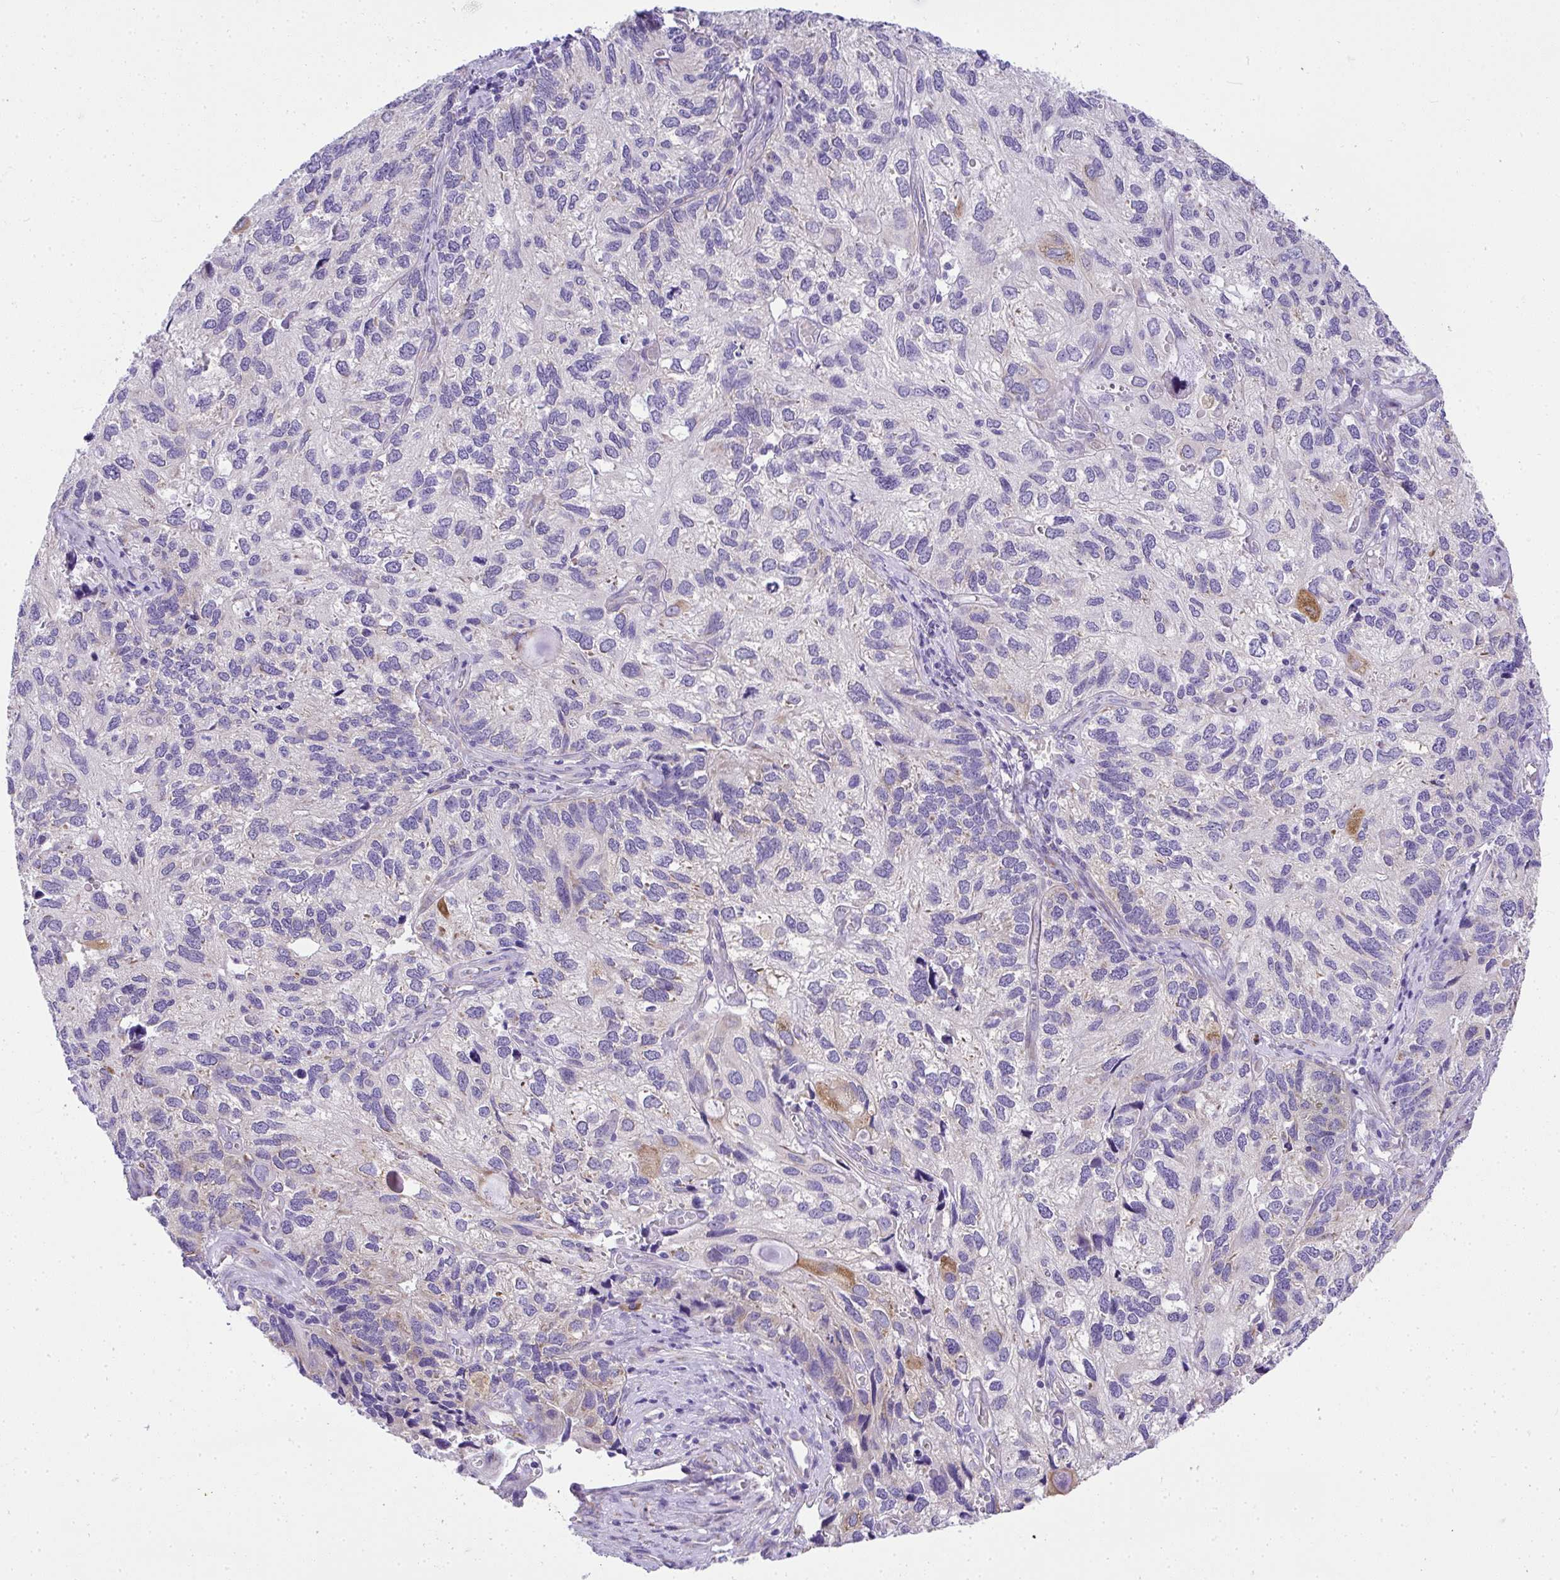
{"staining": {"intensity": "negative", "quantity": "none", "location": "none"}, "tissue": "endometrial cancer", "cell_type": "Tumor cells", "image_type": "cancer", "snomed": [{"axis": "morphology", "description": "Carcinoma, NOS"}, {"axis": "topography", "description": "Uterus"}], "caption": "An immunohistochemistry (IHC) photomicrograph of endometrial cancer (carcinoma) is shown. There is no staining in tumor cells of endometrial cancer (carcinoma).", "gene": "ADRA2C", "patient": {"sex": "female", "age": 76}}